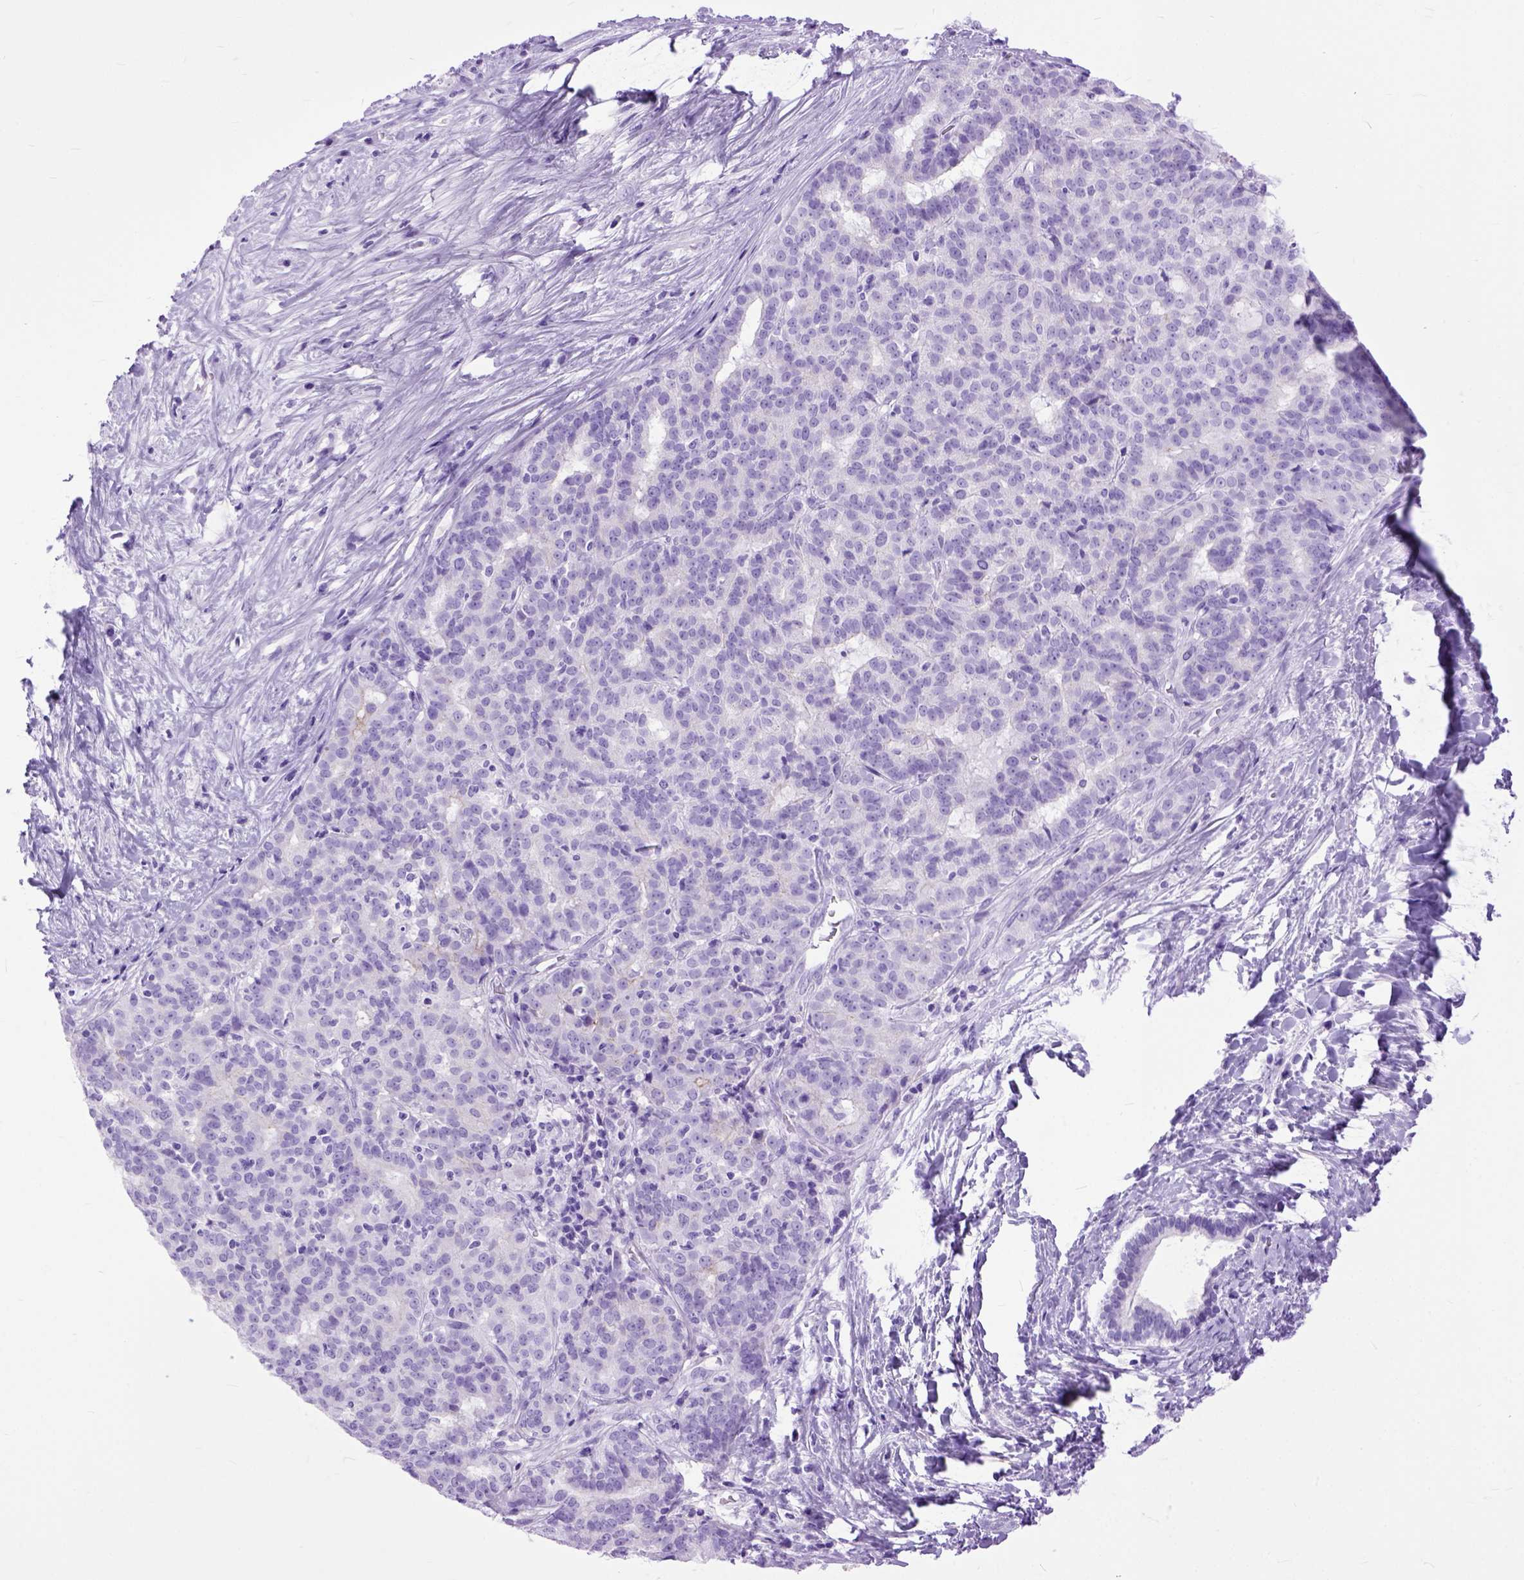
{"staining": {"intensity": "negative", "quantity": "none", "location": "none"}, "tissue": "liver cancer", "cell_type": "Tumor cells", "image_type": "cancer", "snomed": [{"axis": "morphology", "description": "Cholangiocarcinoma"}, {"axis": "topography", "description": "Liver"}], "caption": "Immunohistochemical staining of human liver cancer demonstrates no significant positivity in tumor cells. (IHC, brightfield microscopy, high magnification).", "gene": "GNGT1", "patient": {"sex": "female", "age": 47}}